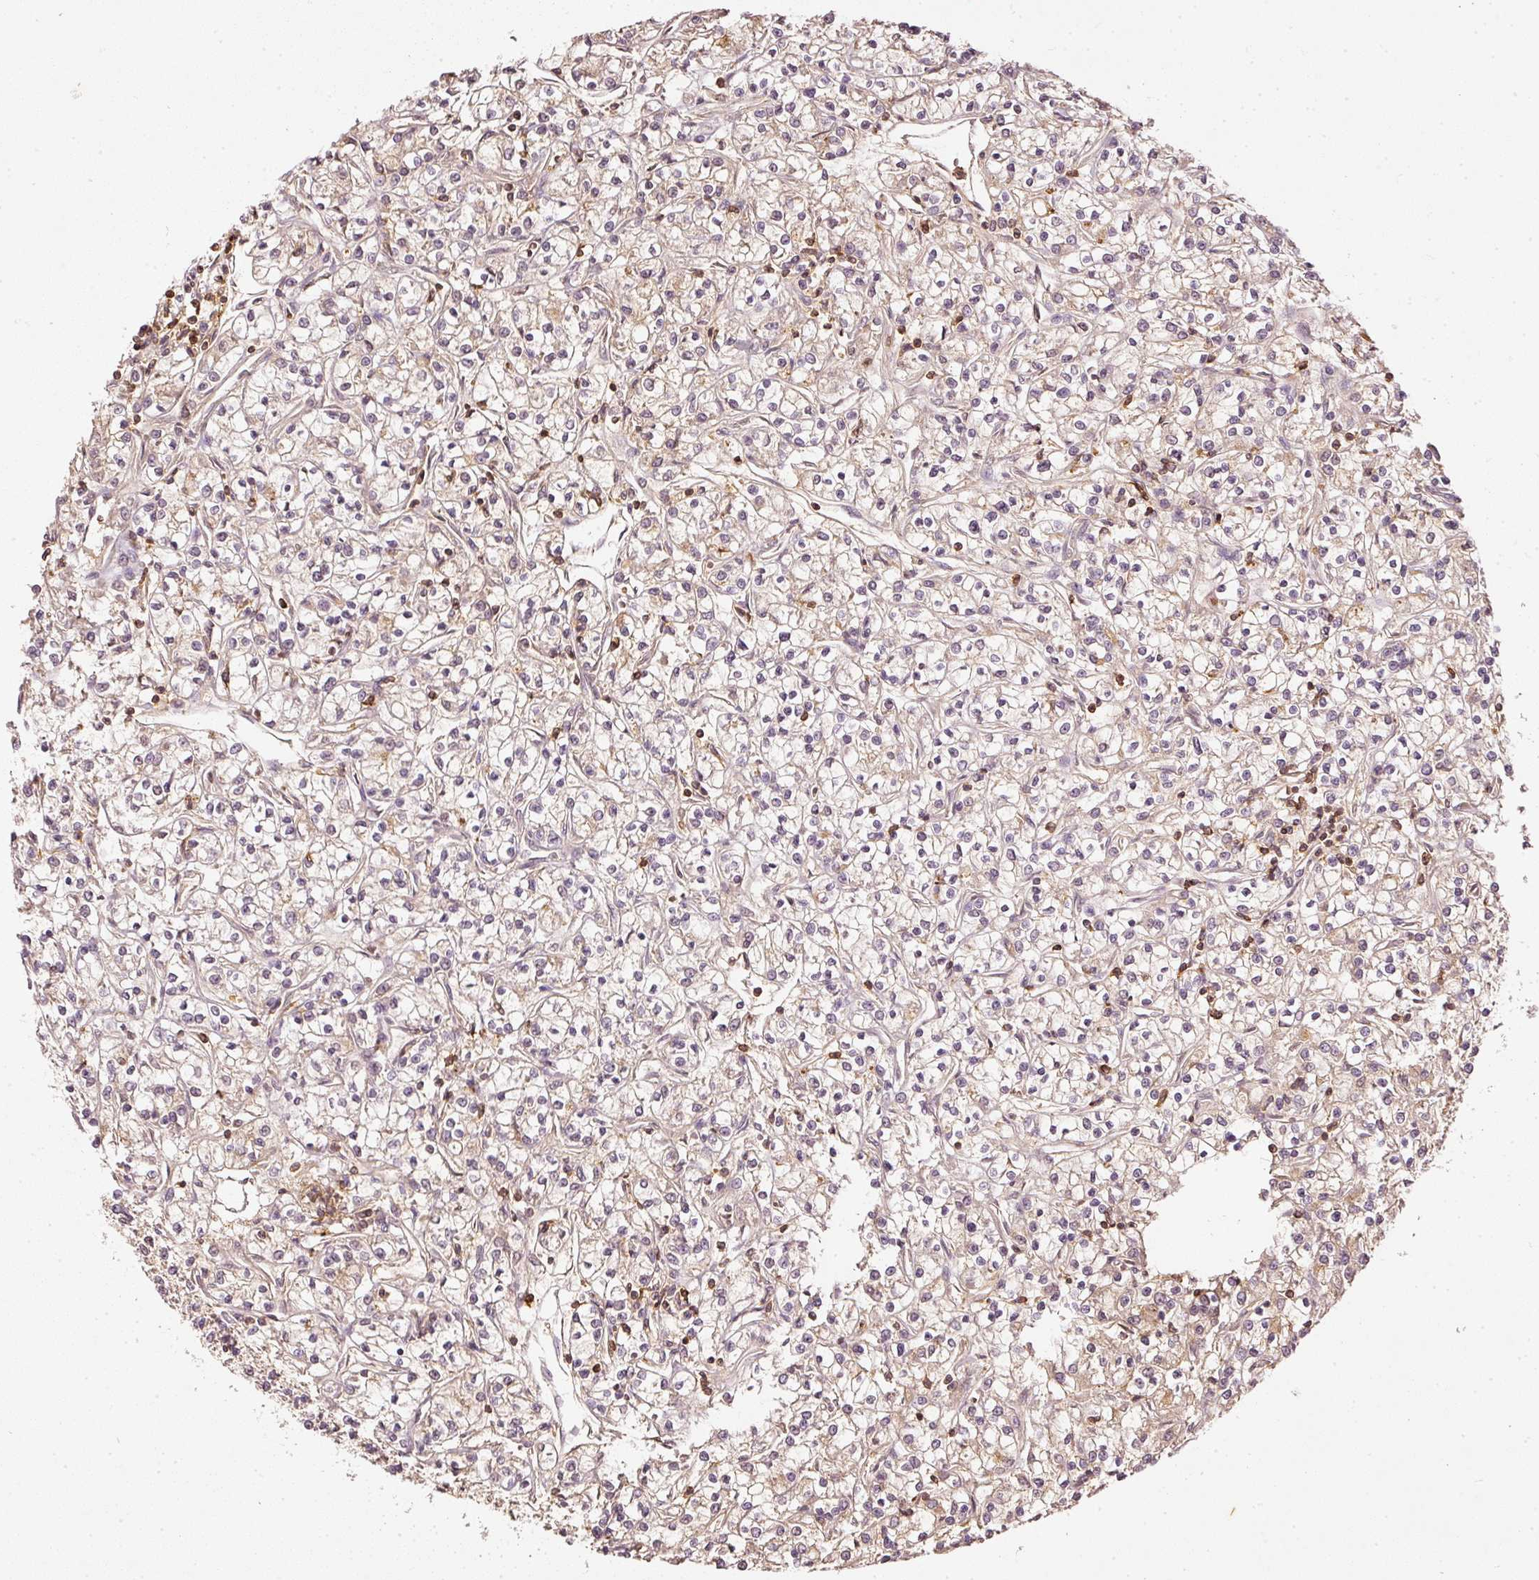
{"staining": {"intensity": "weak", "quantity": ">75%", "location": "cytoplasmic/membranous"}, "tissue": "renal cancer", "cell_type": "Tumor cells", "image_type": "cancer", "snomed": [{"axis": "morphology", "description": "Adenocarcinoma, NOS"}, {"axis": "topography", "description": "Kidney"}], "caption": "Human renal cancer stained for a protein (brown) demonstrates weak cytoplasmic/membranous positive expression in approximately >75% of tumor cells.", "gene": "EVL", "patient": {"sex": "female", "age": 59}}